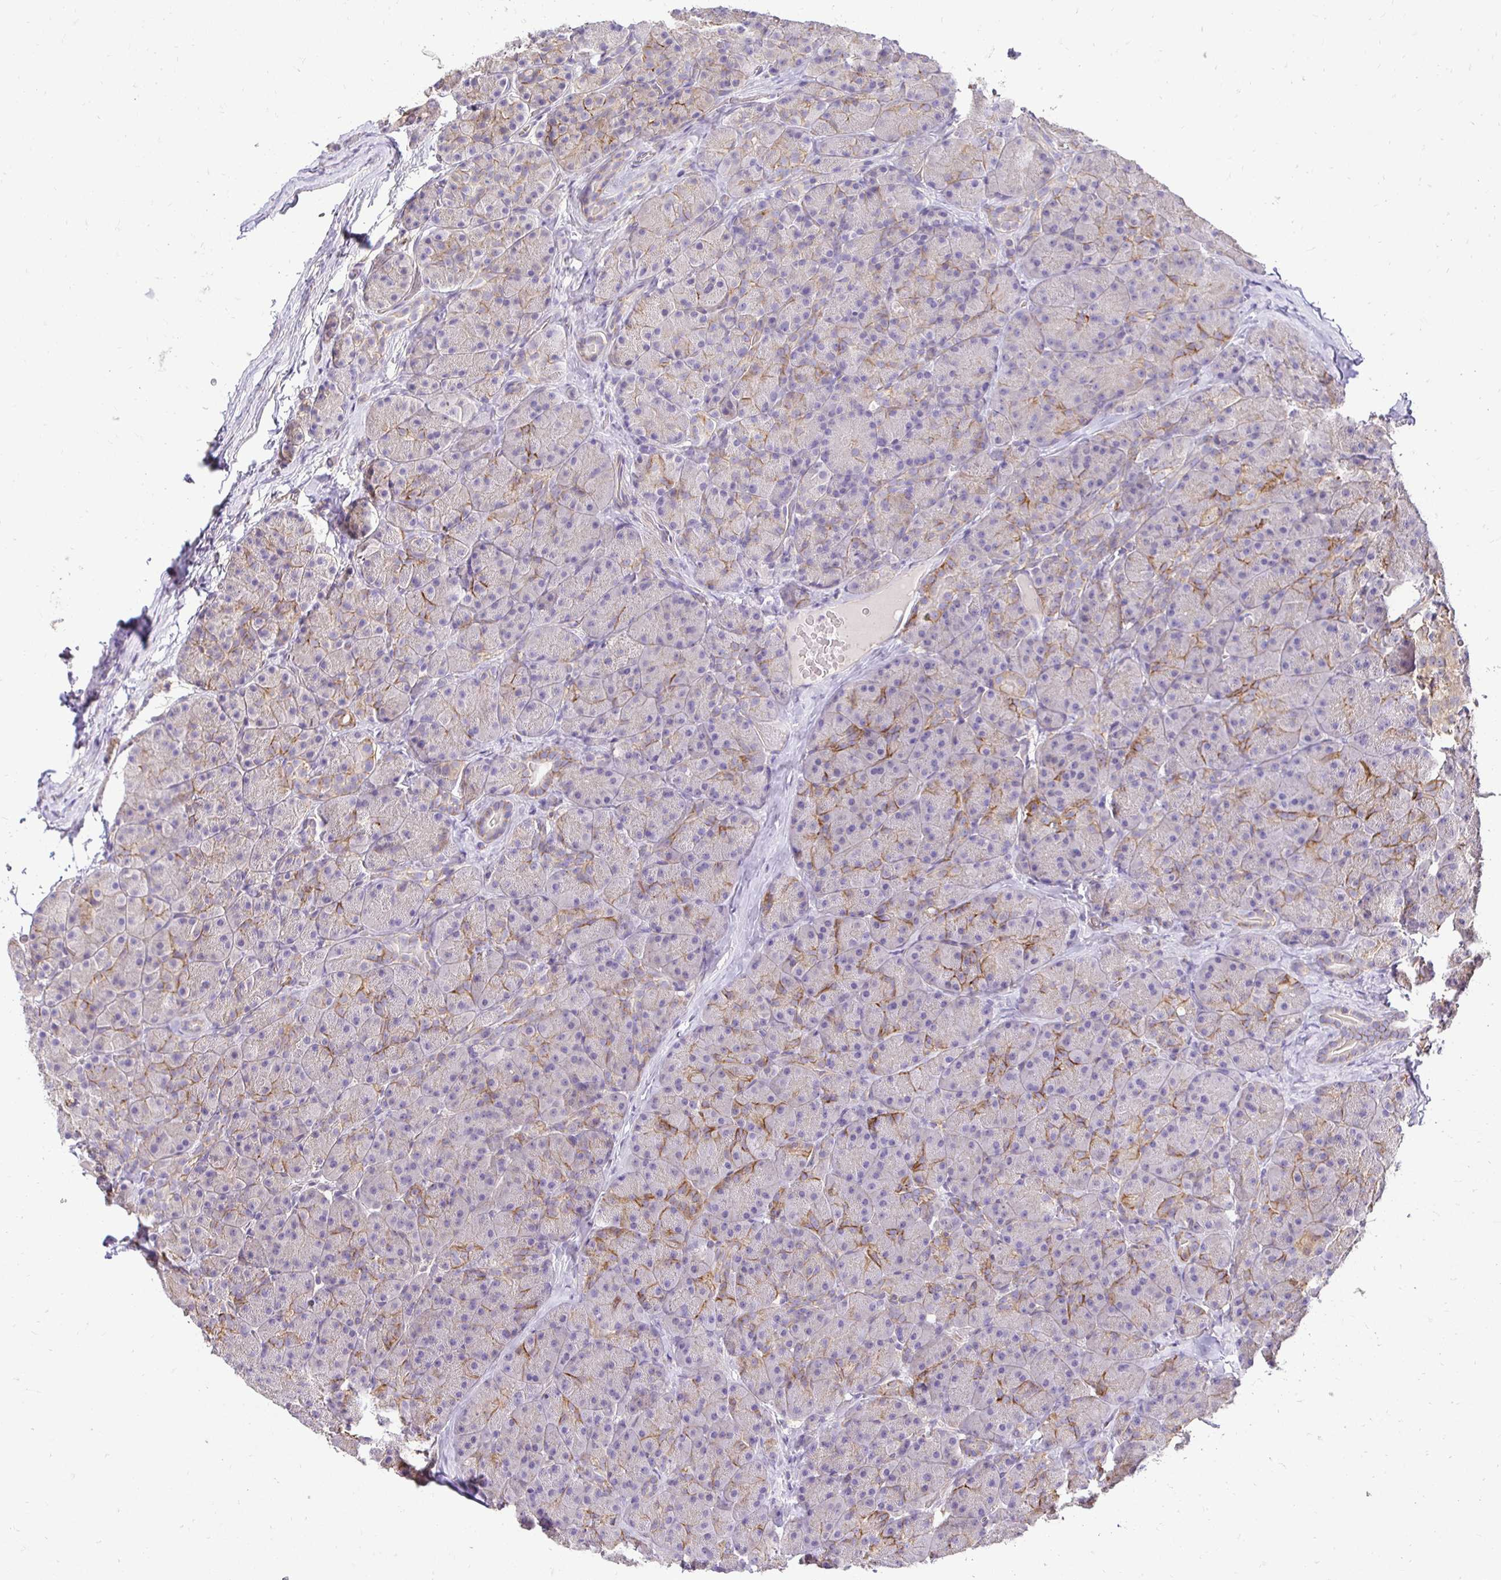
{"staining": {"intensity": "moderate", "quantity": "<25%", "location": "cytoplasmic/membranous"}, "tissue": "pancreas", "cell_type": "Exocrine glandular cells", "image_type": "normal", "snomed": [{"axis": "morphology", "description": "Normal tissue, NOS"}, {"axis": "topography", "description": "Pancreas"}], "caption": "Immunohistochemical staining of unremarkable pancreas demonstrates moderate cytoplasmic/membranous protein staining in about <25% of exocrine glandular cells. The protein is stained brown, and the nuclei are stained in blue (DAB IHC with brightfield microscopy, high magnification).", "gene": "SLC9A1", "patient": {"sex": "male", "age": 57}}